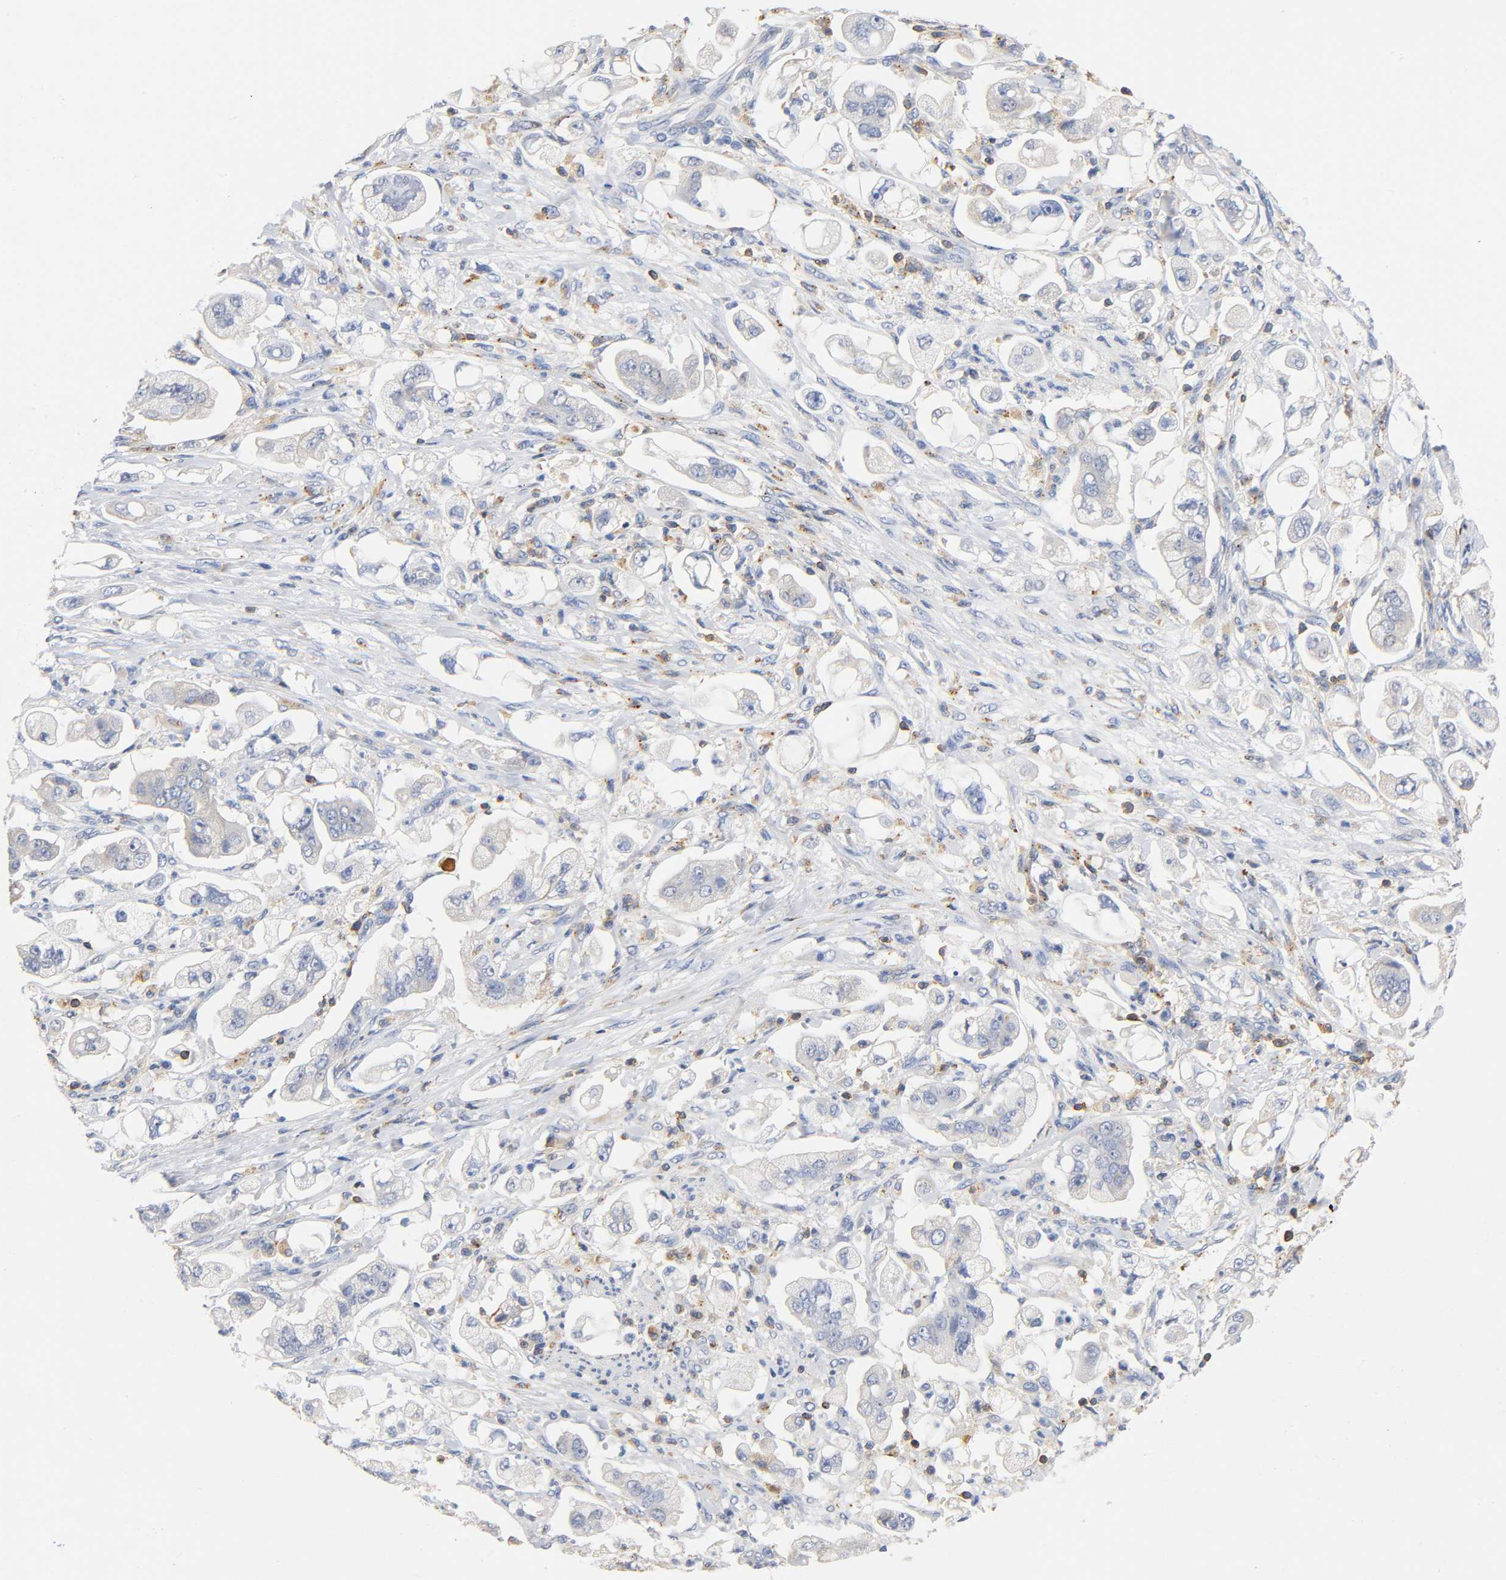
{"staining": {"intensity": "negative", "quantity": "none", "location": "none"}, "tissue": "stomach cancer", "cell_type": "Tumor cells", "image_type": "cancer", "snomed": [{"axis": "morphology", "description": "Adenocarcinoma, NOS"}, {"axis": "topography", "description": "Stomach"}], "caption": "Tumor cells are negative for brown protein staining in stomach adenocarcinoma.", "gene": "UCKL1", "patient": {"sex": "male", "age": 62}}